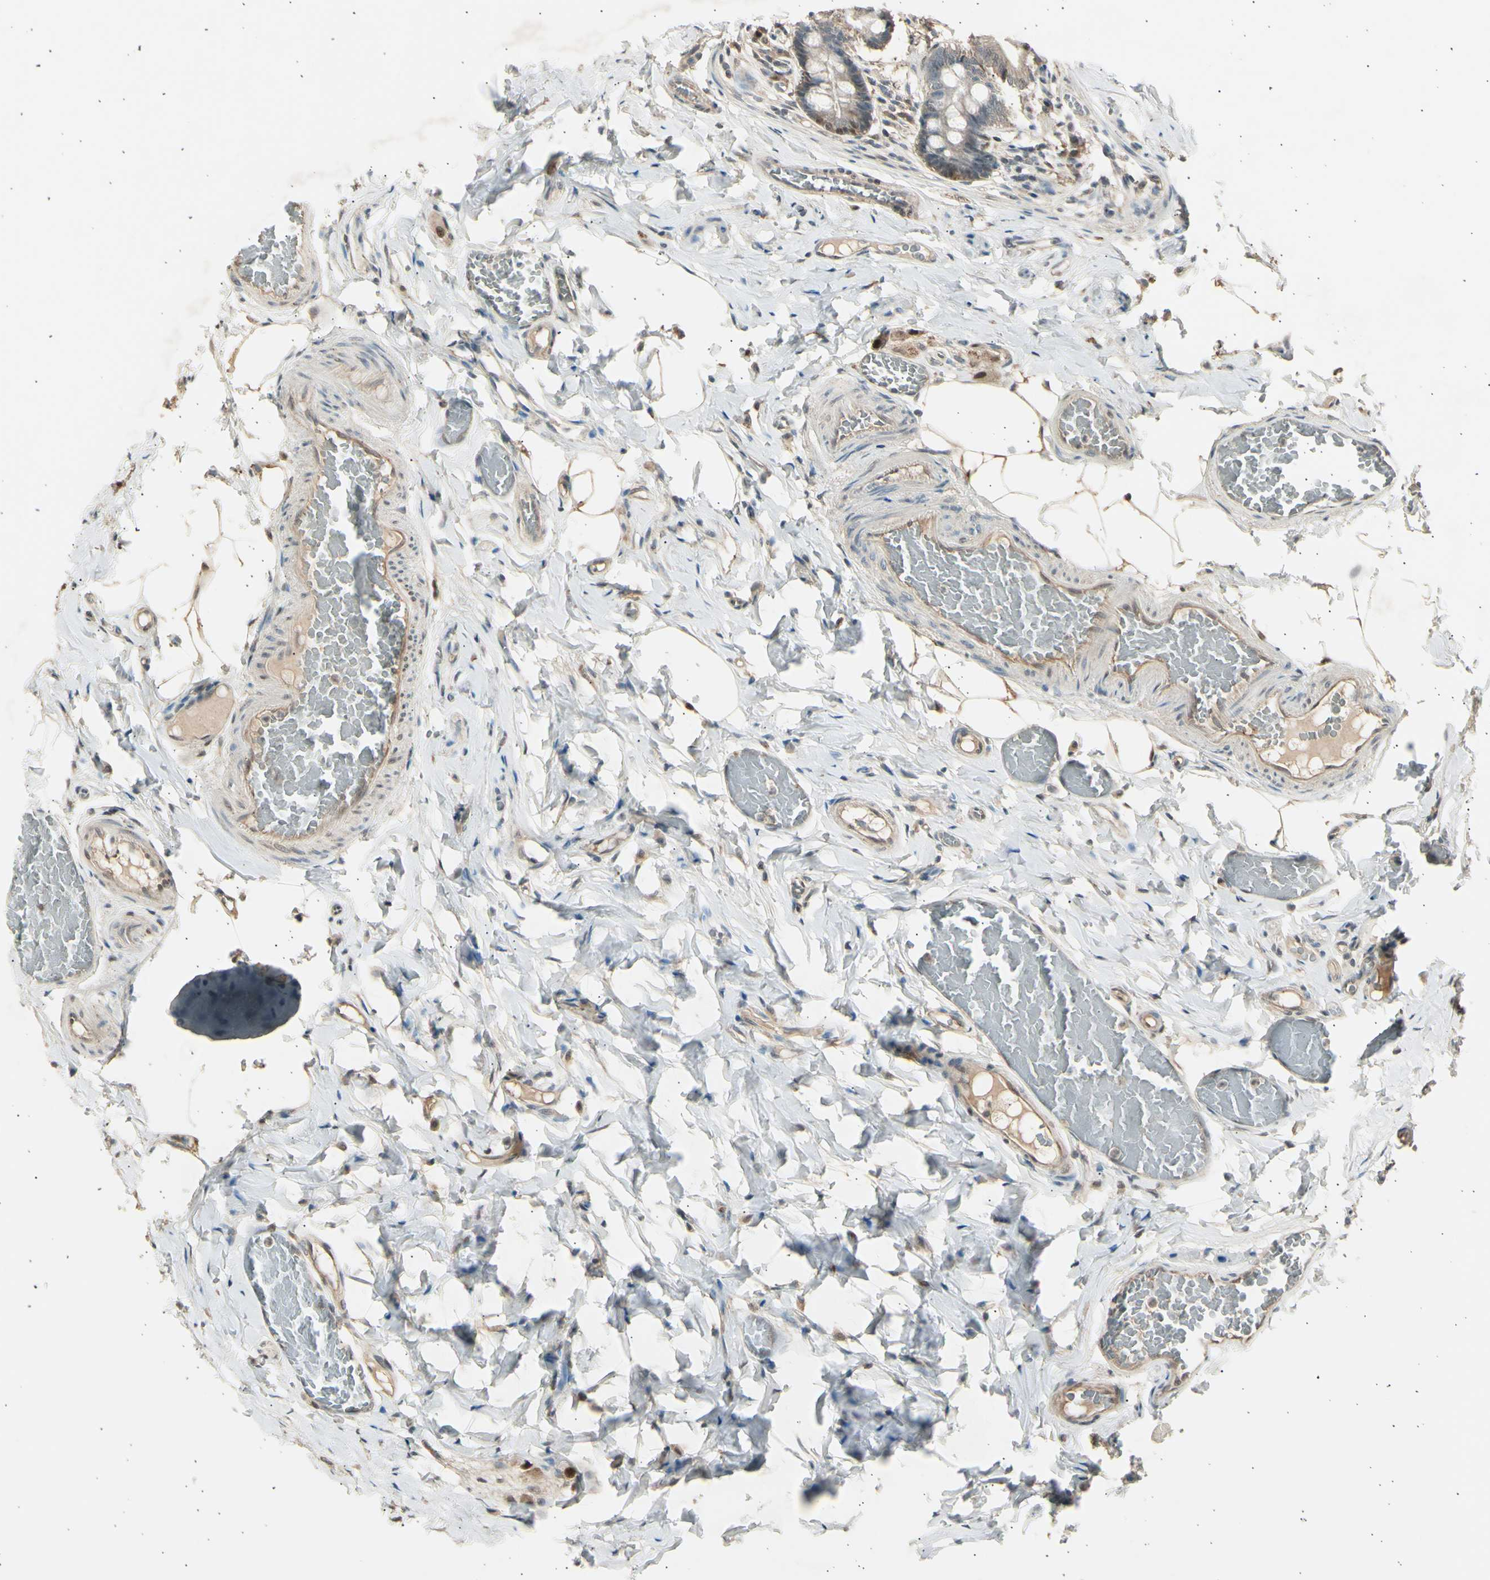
{"staining": {"intensity": "moderate", "quantity": ">75%", "location": "cytoplasmic/membranous,nuclear"}, "tissue": "small intestine", "cell_type": "Glandular cells", "image_type": "normal", "snomed": [{"axis": "morphology", "description": "Normal tissue, NOS"}, {"axis": "topography", "description": "Small intestine"}], "caption": "Human small intestine stained for a protein (brown) displays moderate cytoplasmic/membranous,nuclear positive staining in approximately >75% of glandular cells.", "gene": "PSMD5", "patient": {"sex": "male", "age": 41}}